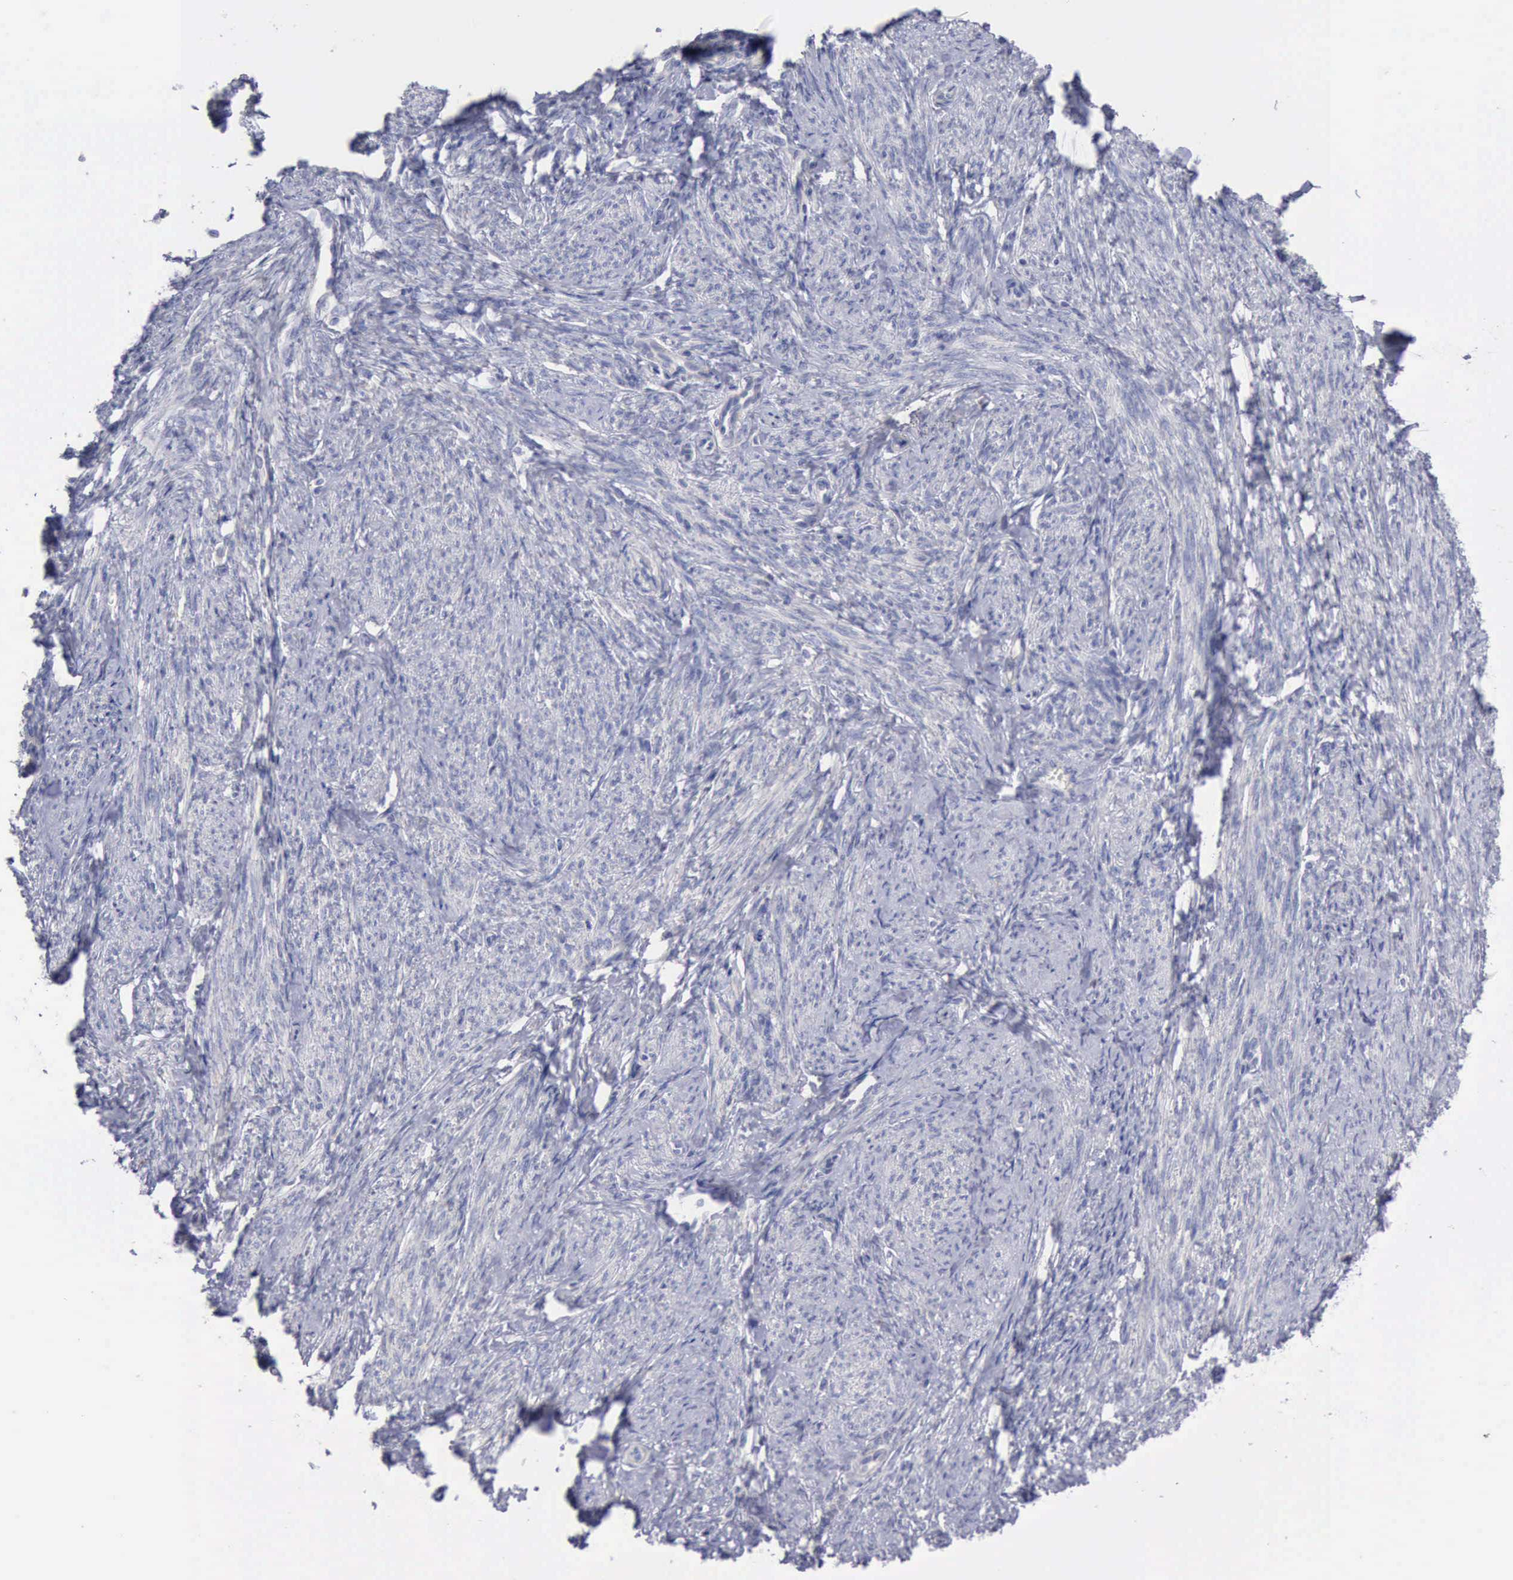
{"staining": {"intensity": "negative", "quantity": "none", "location": "none"}, "tissue": "smooth muscle", "cell_type": "Smooth muscle cells", "image_type": "normal", "snomed": [{"axis": "morphology", "description": "Normal tissue, NOS"}, {"axis": "topography", "description": "Smooth muscle"}, {"axis": "topography", "description": "Cervix"}], "caption": "High magnification brightfield microscopy of benign smooth muscle stained with DAB (3,3'-diaminobenzidine) (brown) and counterstained with hematoxylin (blue): smooth muscle cells show no significant staining. (DAB (3,3'-diaminobenzidine) IHC with hematoxylin counter stain).", "gene": "SATB2", "patient": {"sex": "female", "age": 70}}